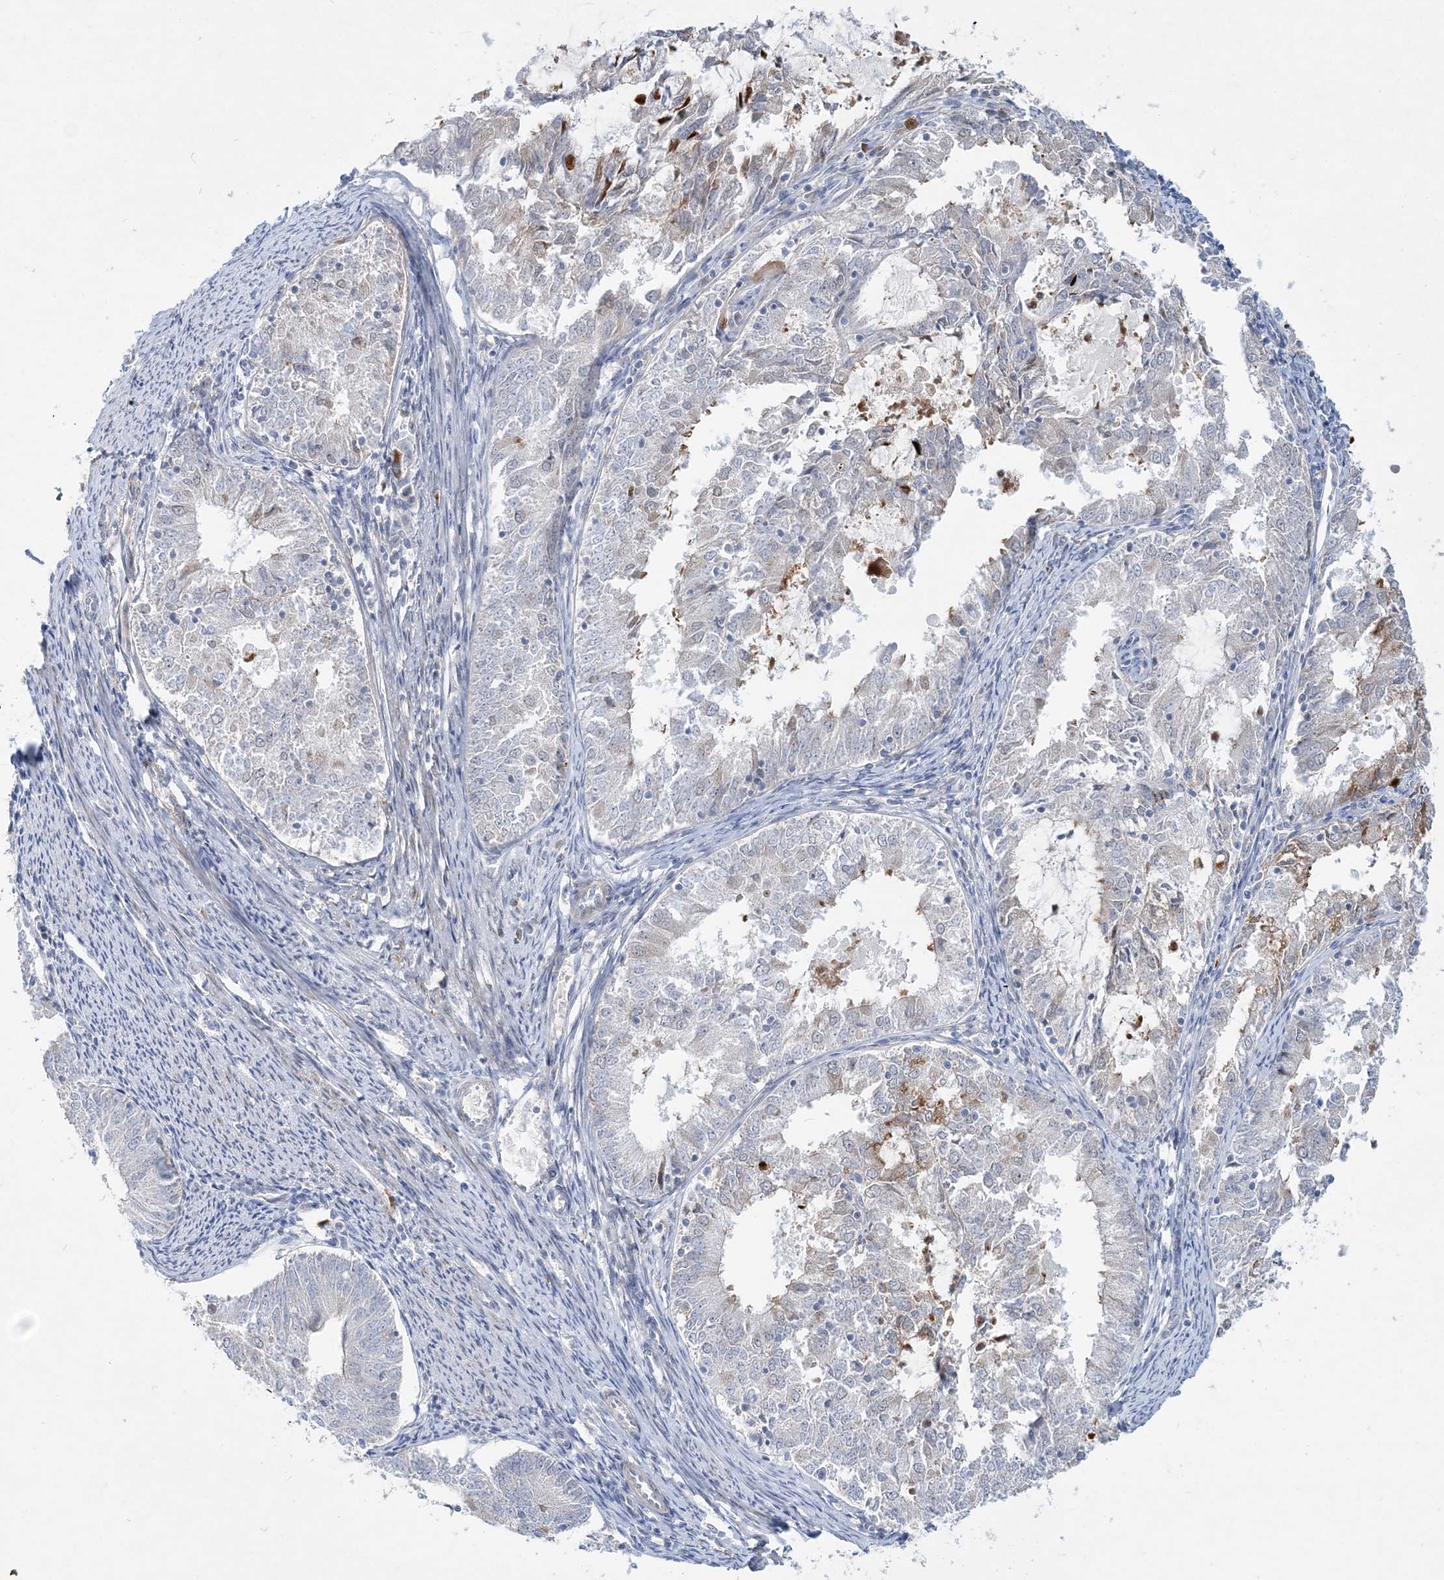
{"staining": {"intensity": "negative", "quantity": "none", "location": "none"}, "tissue": "endometrial cancer", "cell_type": "Tumor cells", "image_type": "cancer", "snomed": [{"axis": "morphology", "description": "Adenocarcinoma, NOS"}, {"axis": "topography", "description": "Endometrium"}], "caption": "There is no significant positivity in tumor cells of endometrial cancer. (Immunohistochemistry, brightfield microscopy, high magnification).", "gene": "DNAH5", "patient": {"sex": "female", "age": 57}}